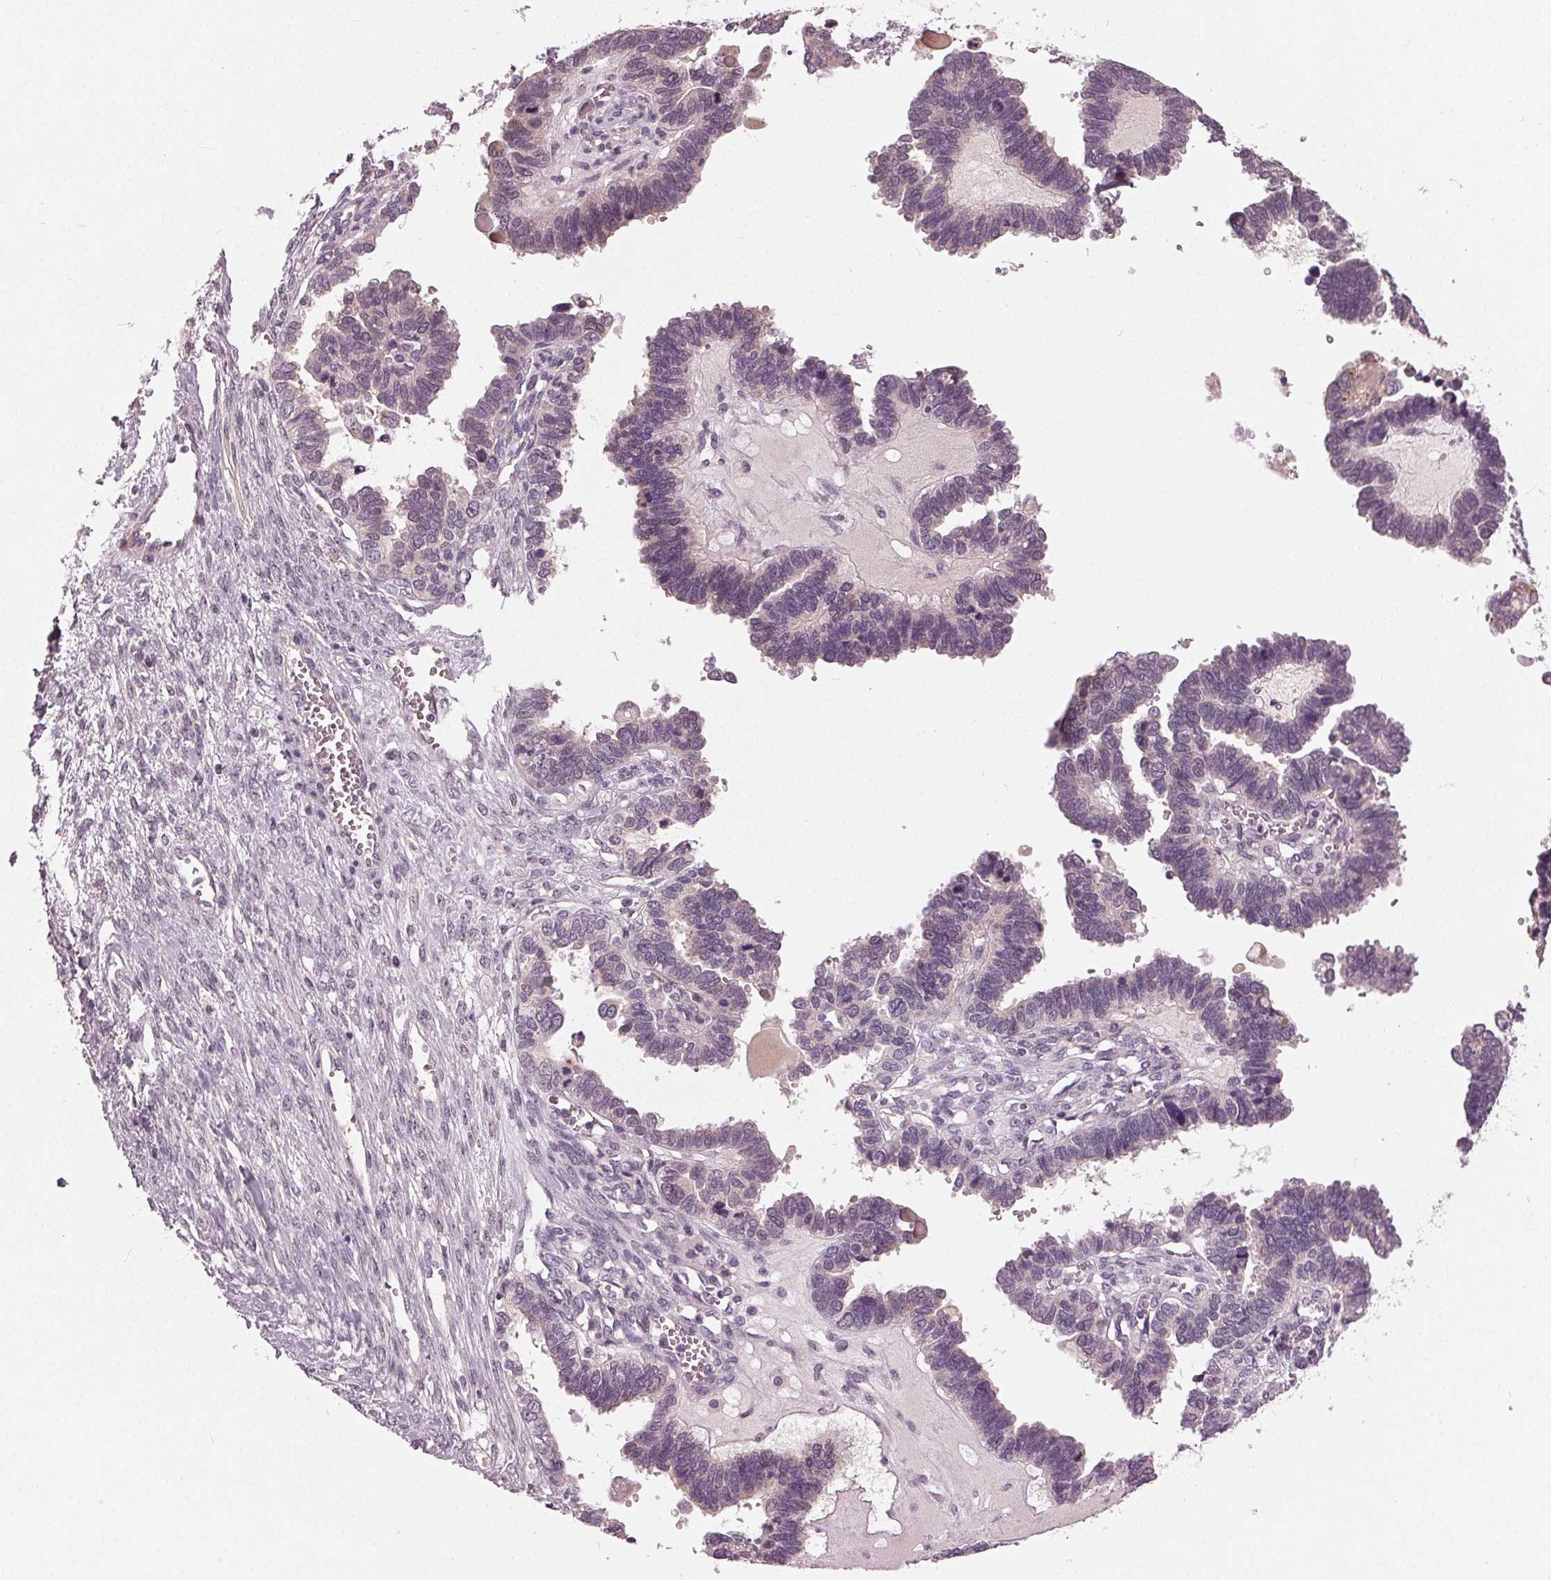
{"staining": {"intensity": "negative", "quantity": "none", "location": "none"}, "tissue": "ovarian cancer", "cell_type": "Tumor cells", "image_type": "cancer", "snomed": [{"axis": "morphology", "description": "Cystadenocarcinoma, serous, NOS"}, {"axis": "topography", "description": "Ovary"}], "caption": "Tumor cells show no significant protein expression in ovarian serous cystadenocarcinoma.", "gene": "ZNF605", "patient": {"sex": "female", "age": 51}}